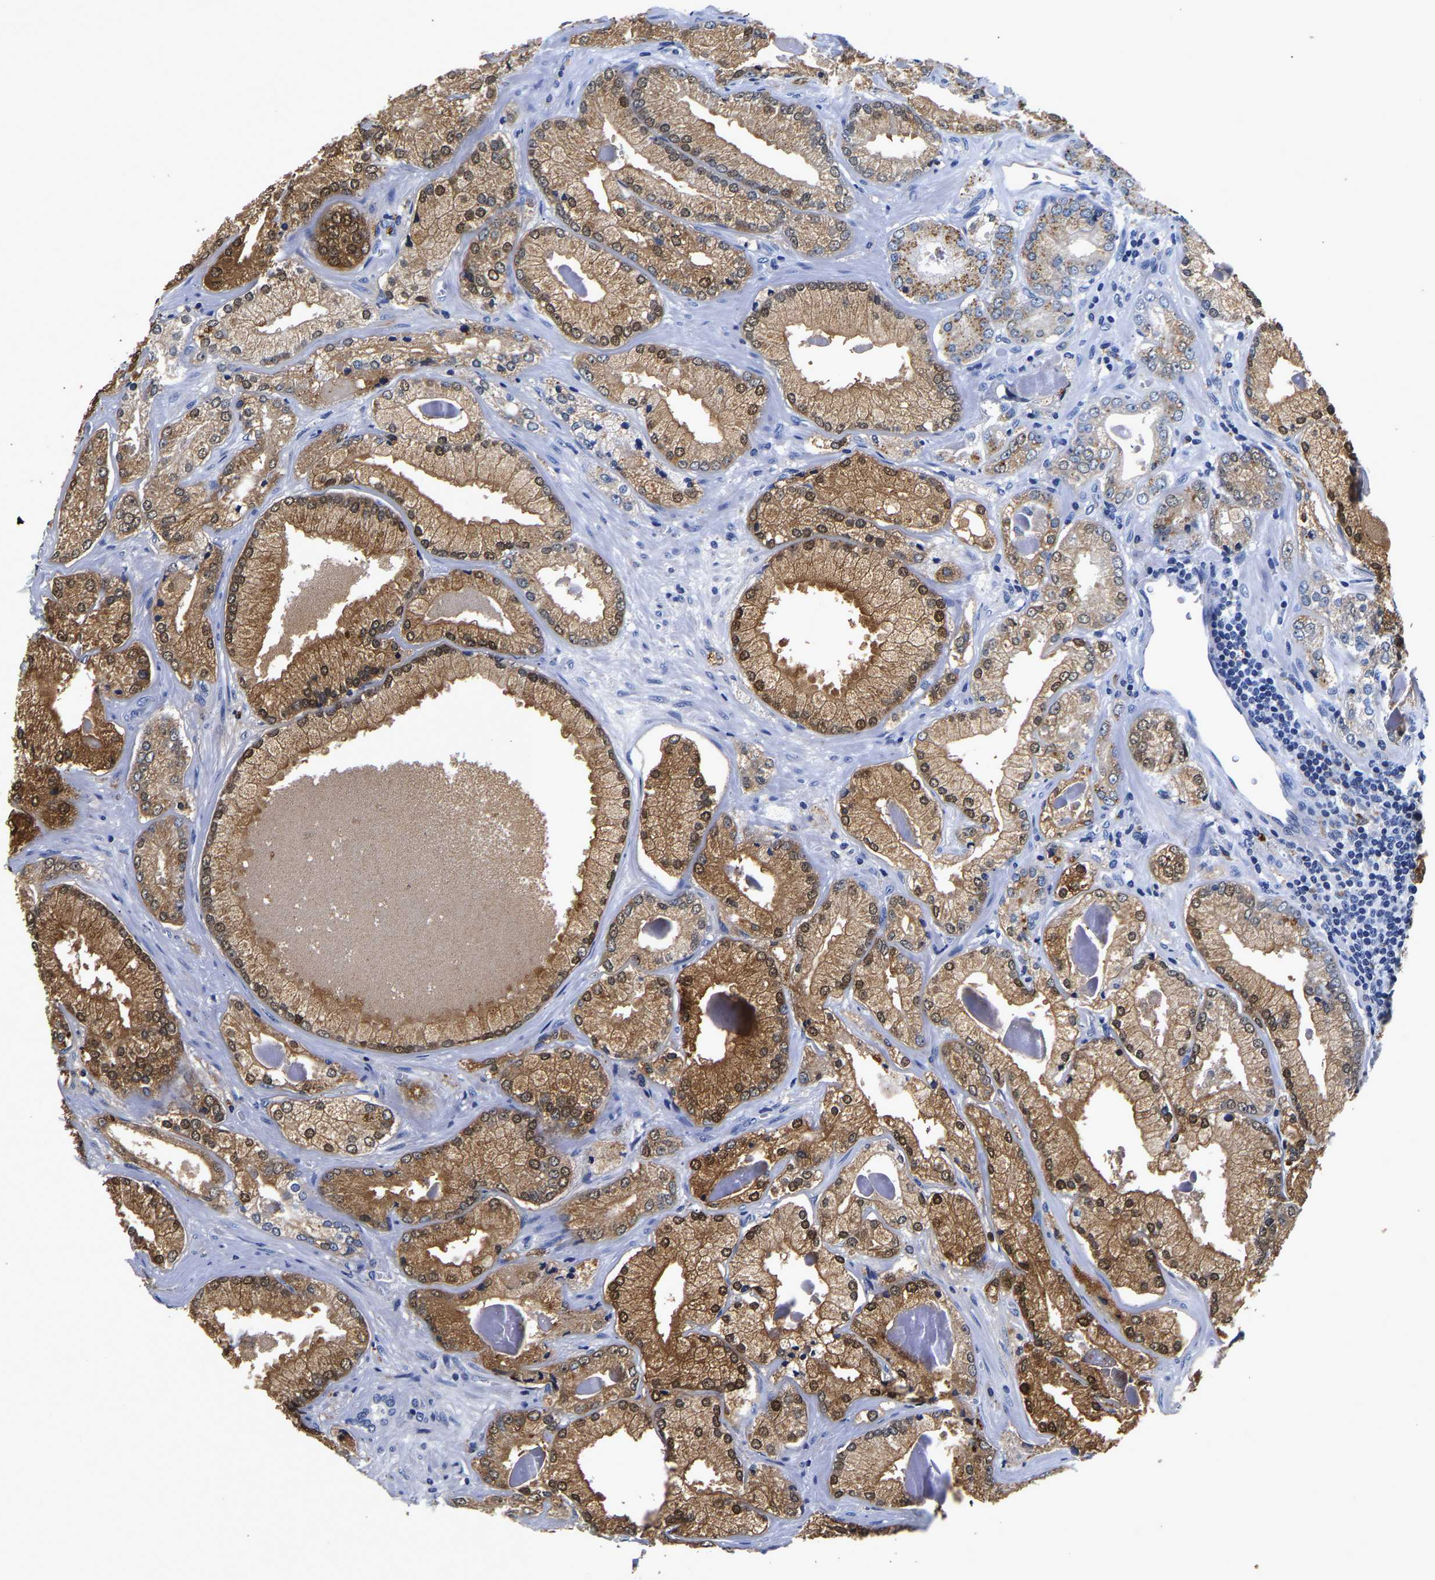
{"staining": {"intensity": "strong", "quantity": ">75%", "location": "cytoplasmic/membranous,nuclear"}, "tissue": "prostate cancer", "cell_type": "Tumor cells", "image_type": "cancer", "snomed": [{"axis": "morphology", "description": "Adenocarcinoma, Low grade"}, {"axis": "topography", "description": "Prostate"}], "caption": "The histopathology image reveals staining of prostate cancer (adenocarcinoma (low-grade)), revealing strong cytoplasmic/membranous and nuclear protein expression (brown color) within tumor cells. (DAB (3,3'-diaminobenzidine) IHC with brightfield microscopy, high magnification).", "gene": "GRN", "patient": {"sex": "male", "age": 65}}